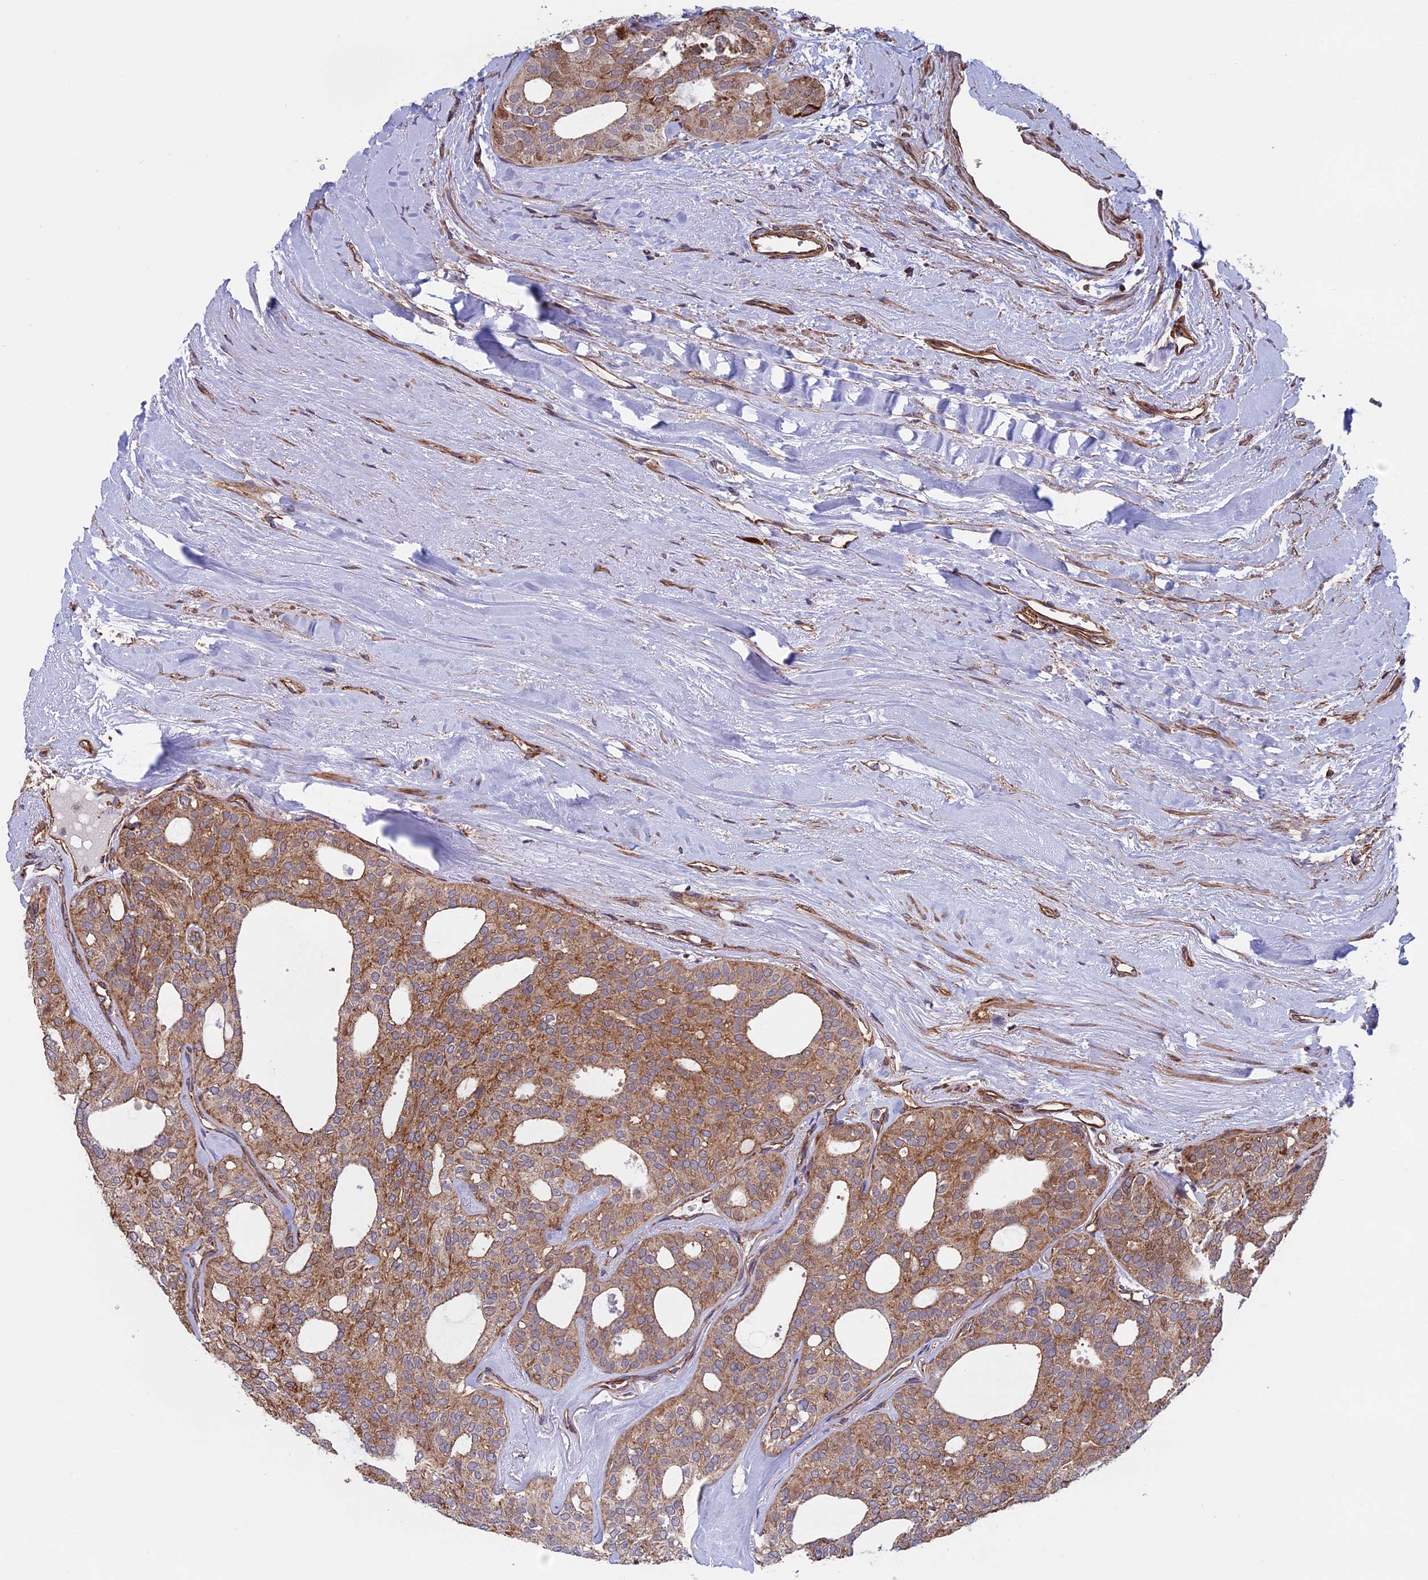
{"staining": {"intensity": "moderate", "quantity": ">75%", "location": "cytoplasmic/membranous"}, "tissue": "thyroid cancer", "cell_type": "Tumor cells", "image_type": "cancer", "snomed": [{"axis": "morphology", "description": "Follicular adenoma carcinoma, NOS"}, {"axis": "topography", "description": "Thyroid gland"}], "caption": "Tumor cells demonstrate medium levels of moderate cytoplasmic/membranous staining in about >75% of cells in follicular adenoma carcinoma (thyroid). Ihc stains the protein of interest in brown and the nuclei are stained blue.", "gene": "CCDC8", "patient": {"sex": "male", "age": 75}}